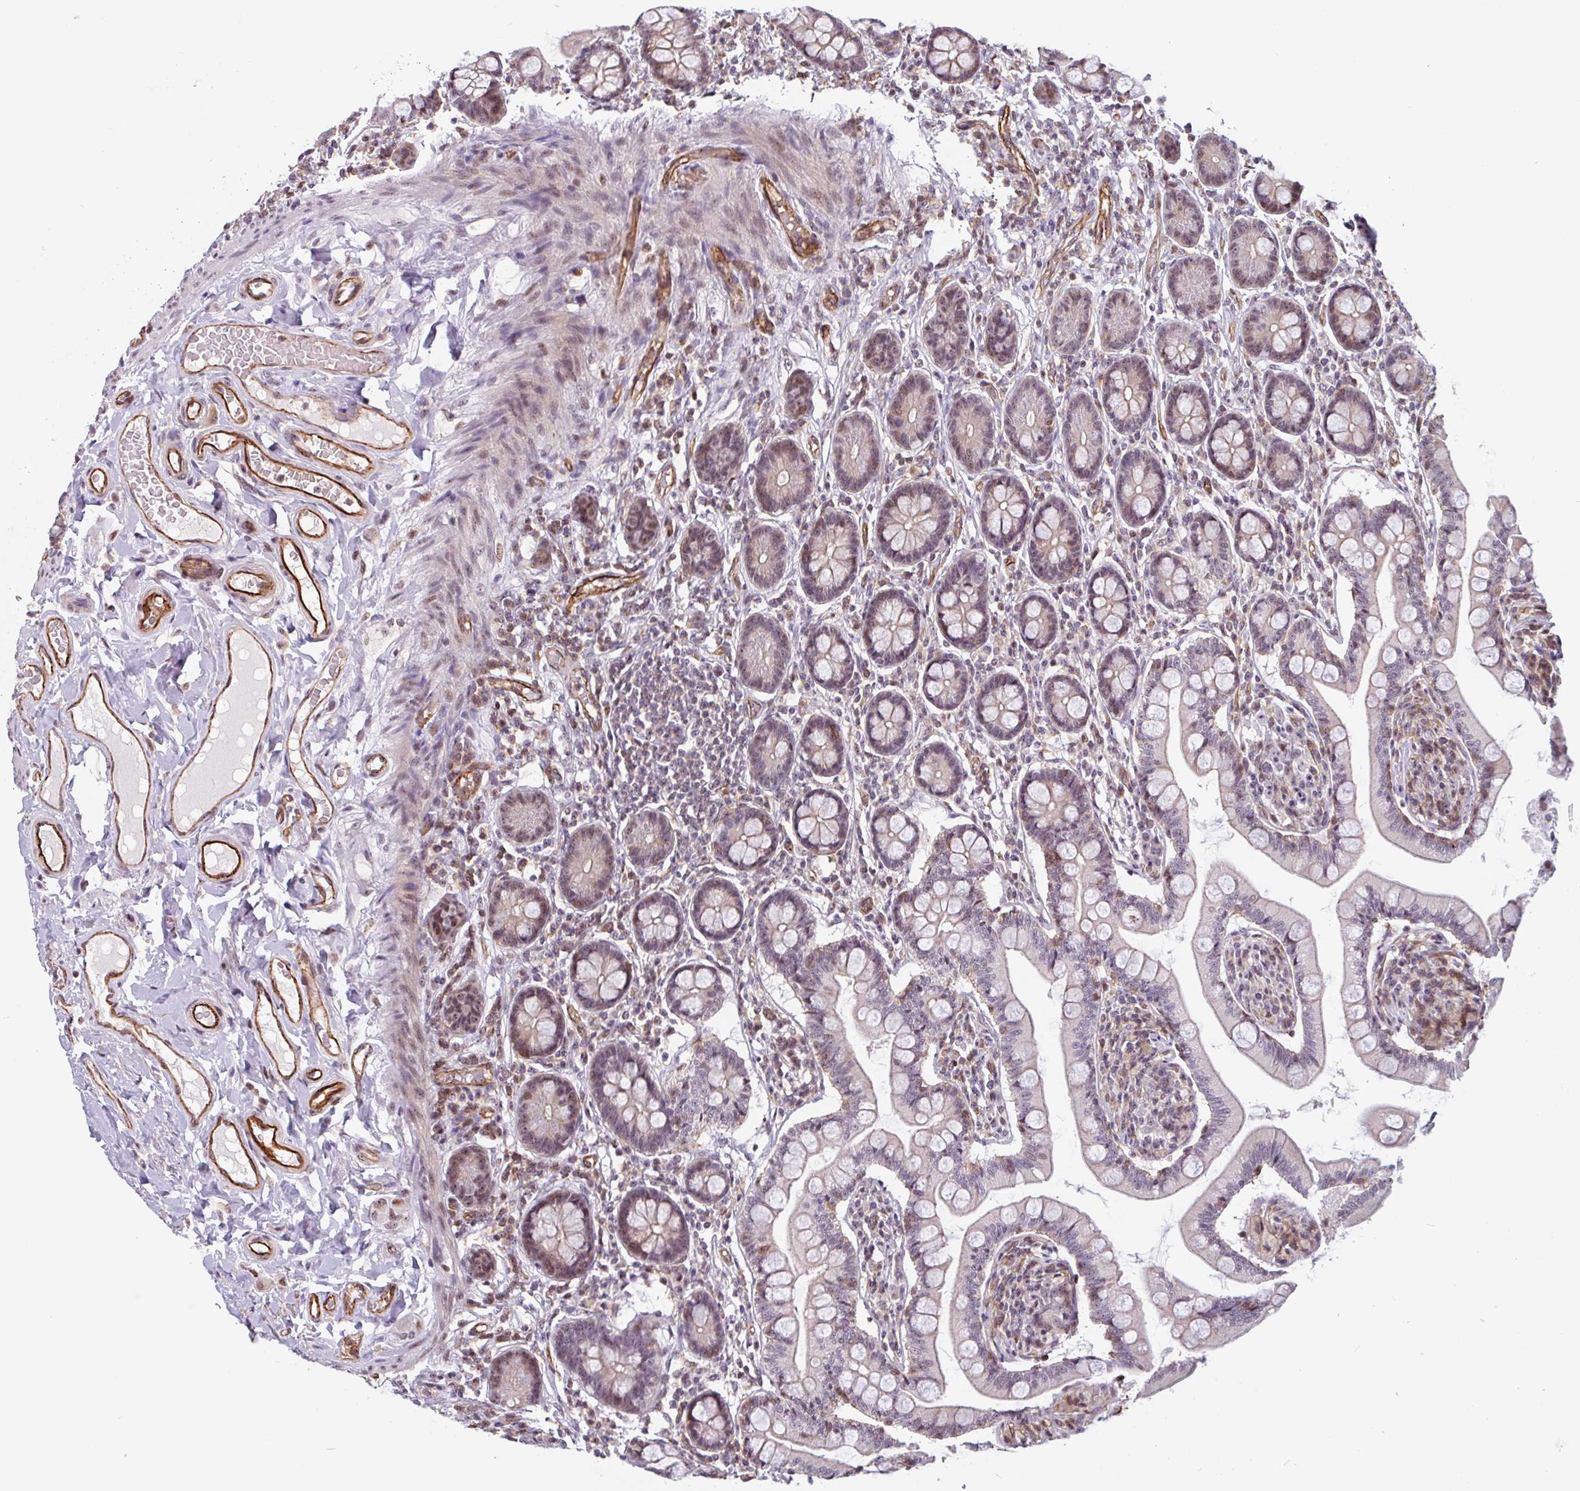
{"staining": {"intensity": "moderate", "quantity": "25%-75%", "location": "cytoplasmic/membranous,nuclear"}, "tissue": "small intestine", "cell_type": "Glandular cells", "image_type": "normal", "snomed": [{"axis": "morphology", "description": "Normal tissue, NOS"}, {"axis": "topography", "description": "Small intestine"}], "caption": "Immunohistochemistry (IHC) photomicrograph of normal human small intestine stained for a protein (brown), which exhibits medium levels of moderate cytoplasmic/membranous,nuclear expression in about 25%-75% of glandular cells.", "gene": "ZNF689", "patient": {"sex": "female", "age": 64}}